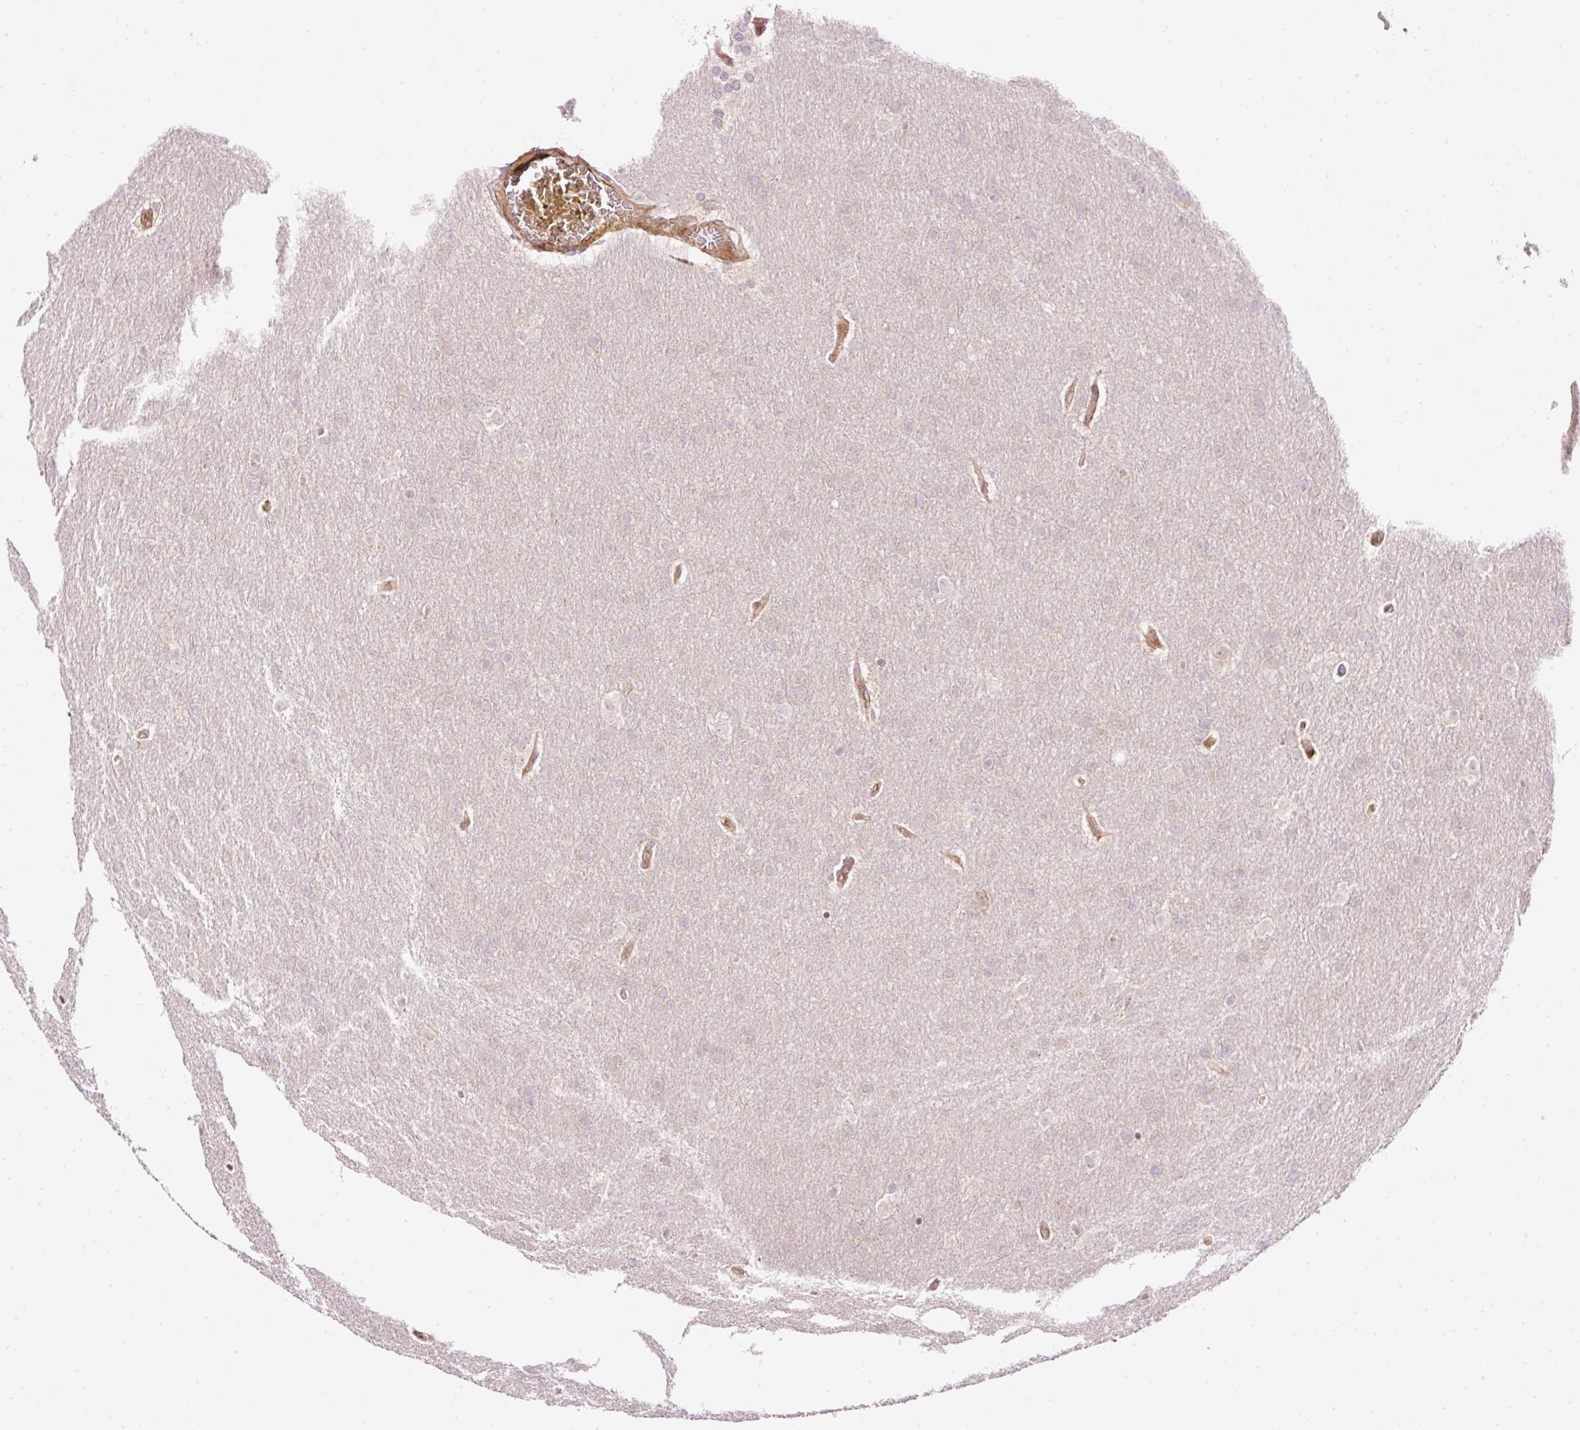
{"staining": {"intensity": "negative", "quantity": "none", "location": "none"}, "tissue": "glioma", "cell_type": "Tumor cells", "image_type": "cancer", "snomed": [{"axis": "morphology", "description": "Glioma, malignant, Low grade"}, {"axis": "topography", "description": "Brain"}], "caption": "IHC micrograph of neoplastic tissue: human malignant glioma (low-grade) stained with DAB (3,3'-diaminobenzidine) shows no significant protein staining in tumor cells. The staining is performed using DAB (3,3'-diaminobenzidine) brown chromogen with nuclei counter-stained in using hematoxylin.", "gene": "ADCY4", "patient": {"sex": "female", "age": 32}}